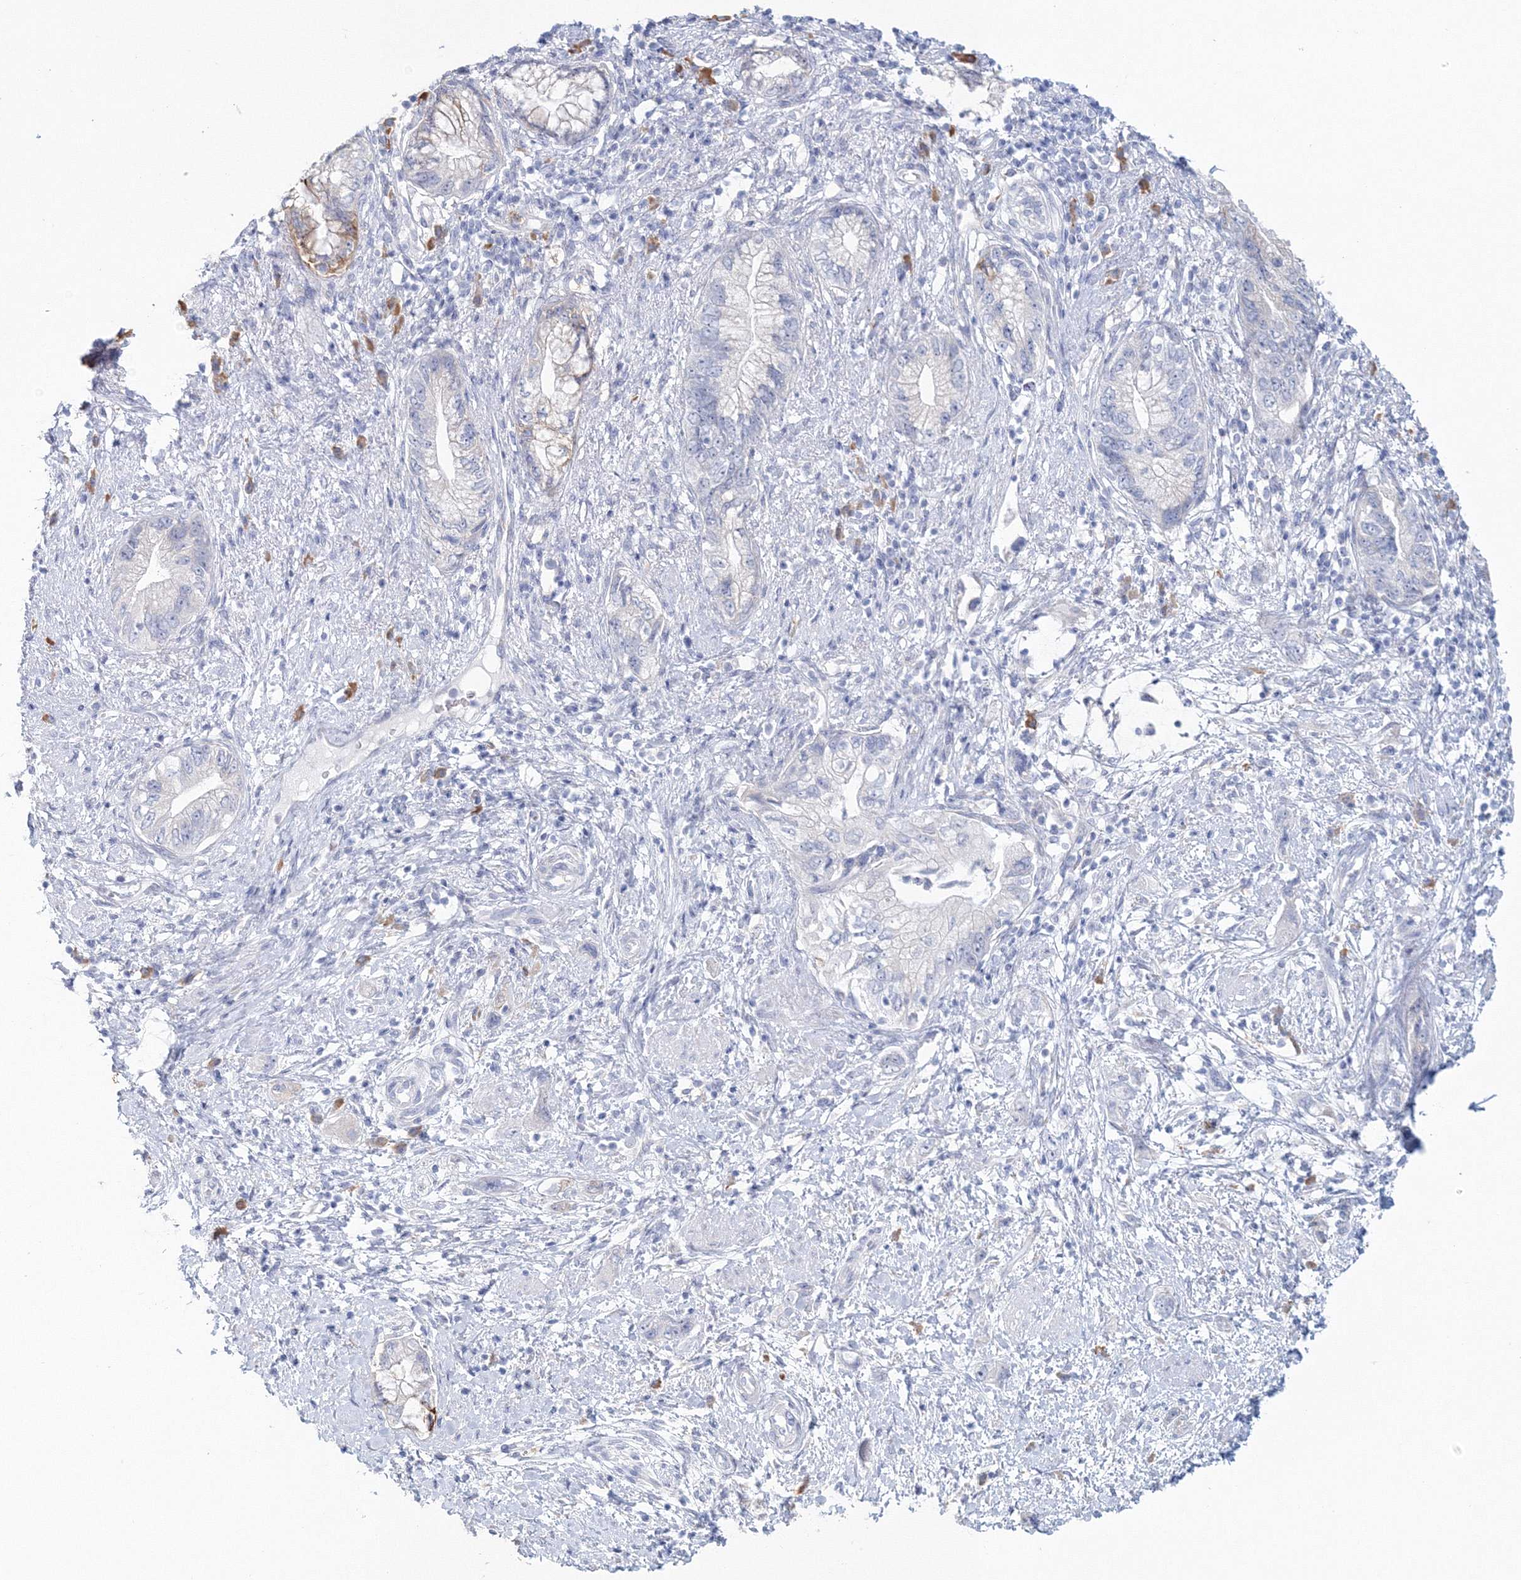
{"staining": {"intensity": "moderate", "quantity": "<25%", "location": "cytoplasmic/membranous"}, "tissue": "pancreatic cancer", "cell_type": "Tumor cells", "image_type": "cancer", "snomed": [{"axis": "morphology", "description": "Adenocarcinoma, NOS"}, {"axis": "topography", "description": "Pancreas"}], "caption": "IHC (DAB) staining of human pancreatic cancer shows moderate cytoplasmic/membranous protein expression in approximately <25% of tumor cells.", "gene": "VSIG1", "patient": {"sex": "female", "age": 73}}